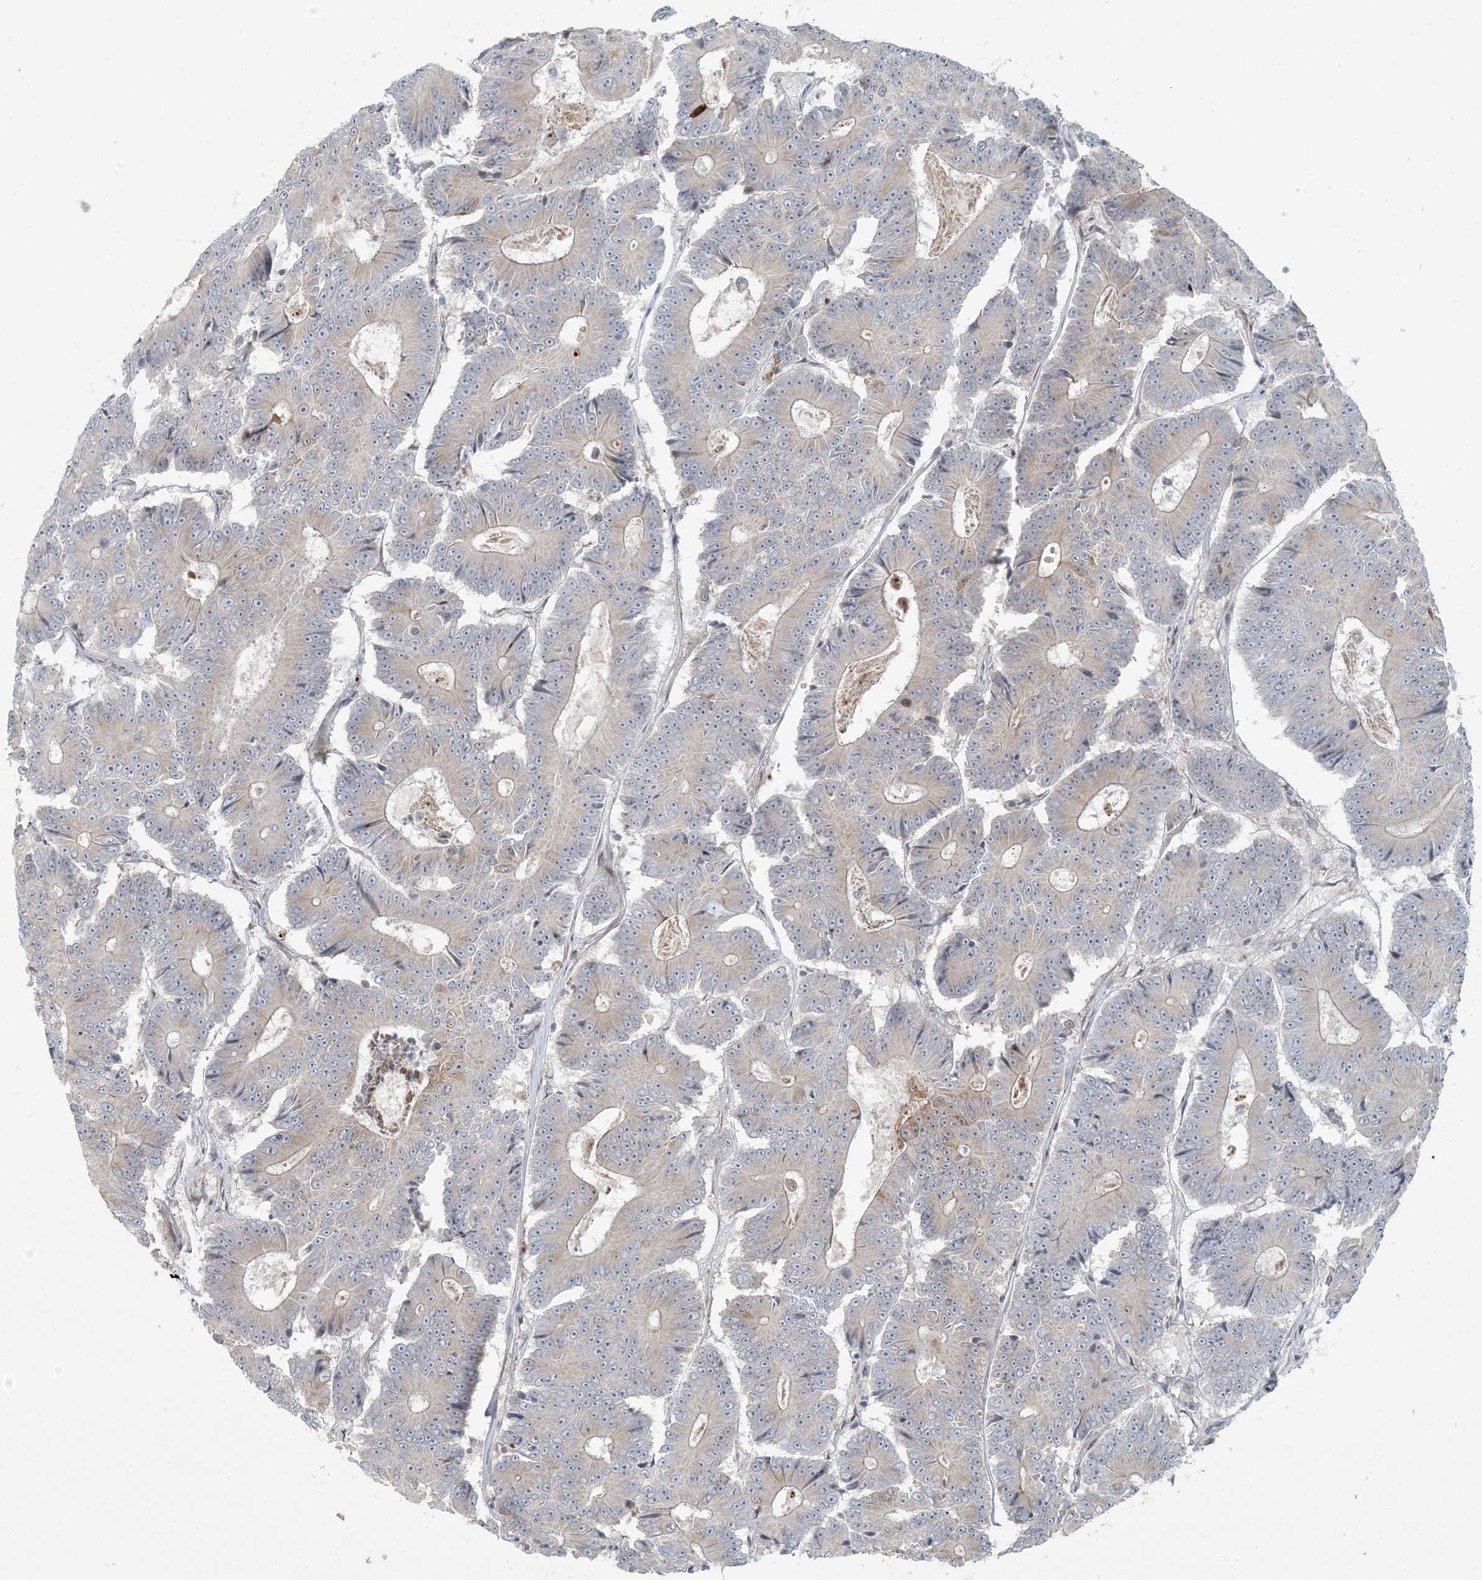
{"staining": {"intensity": "moderate", "quantity": "<25%", "location": "cytoplasmic/membranous"}, "tissue": "colorectal cancer", "cell_type": "Tumor cells", "image_type": "cancer", "snomed": [{"axis": "morphology", "description": "Adenocarcinoma, NOS"}, {"axis": "topography", "description": "Colon"}], "caption": "Immunohistochemical staining of human adenocarcinoma (colorectal) reveals moderate cytoplasmic/membranous protein positivity in approximately <25% of tumor cells.", "gene": "BCORL1", "patient": {"sex": "male", "age": 83}}